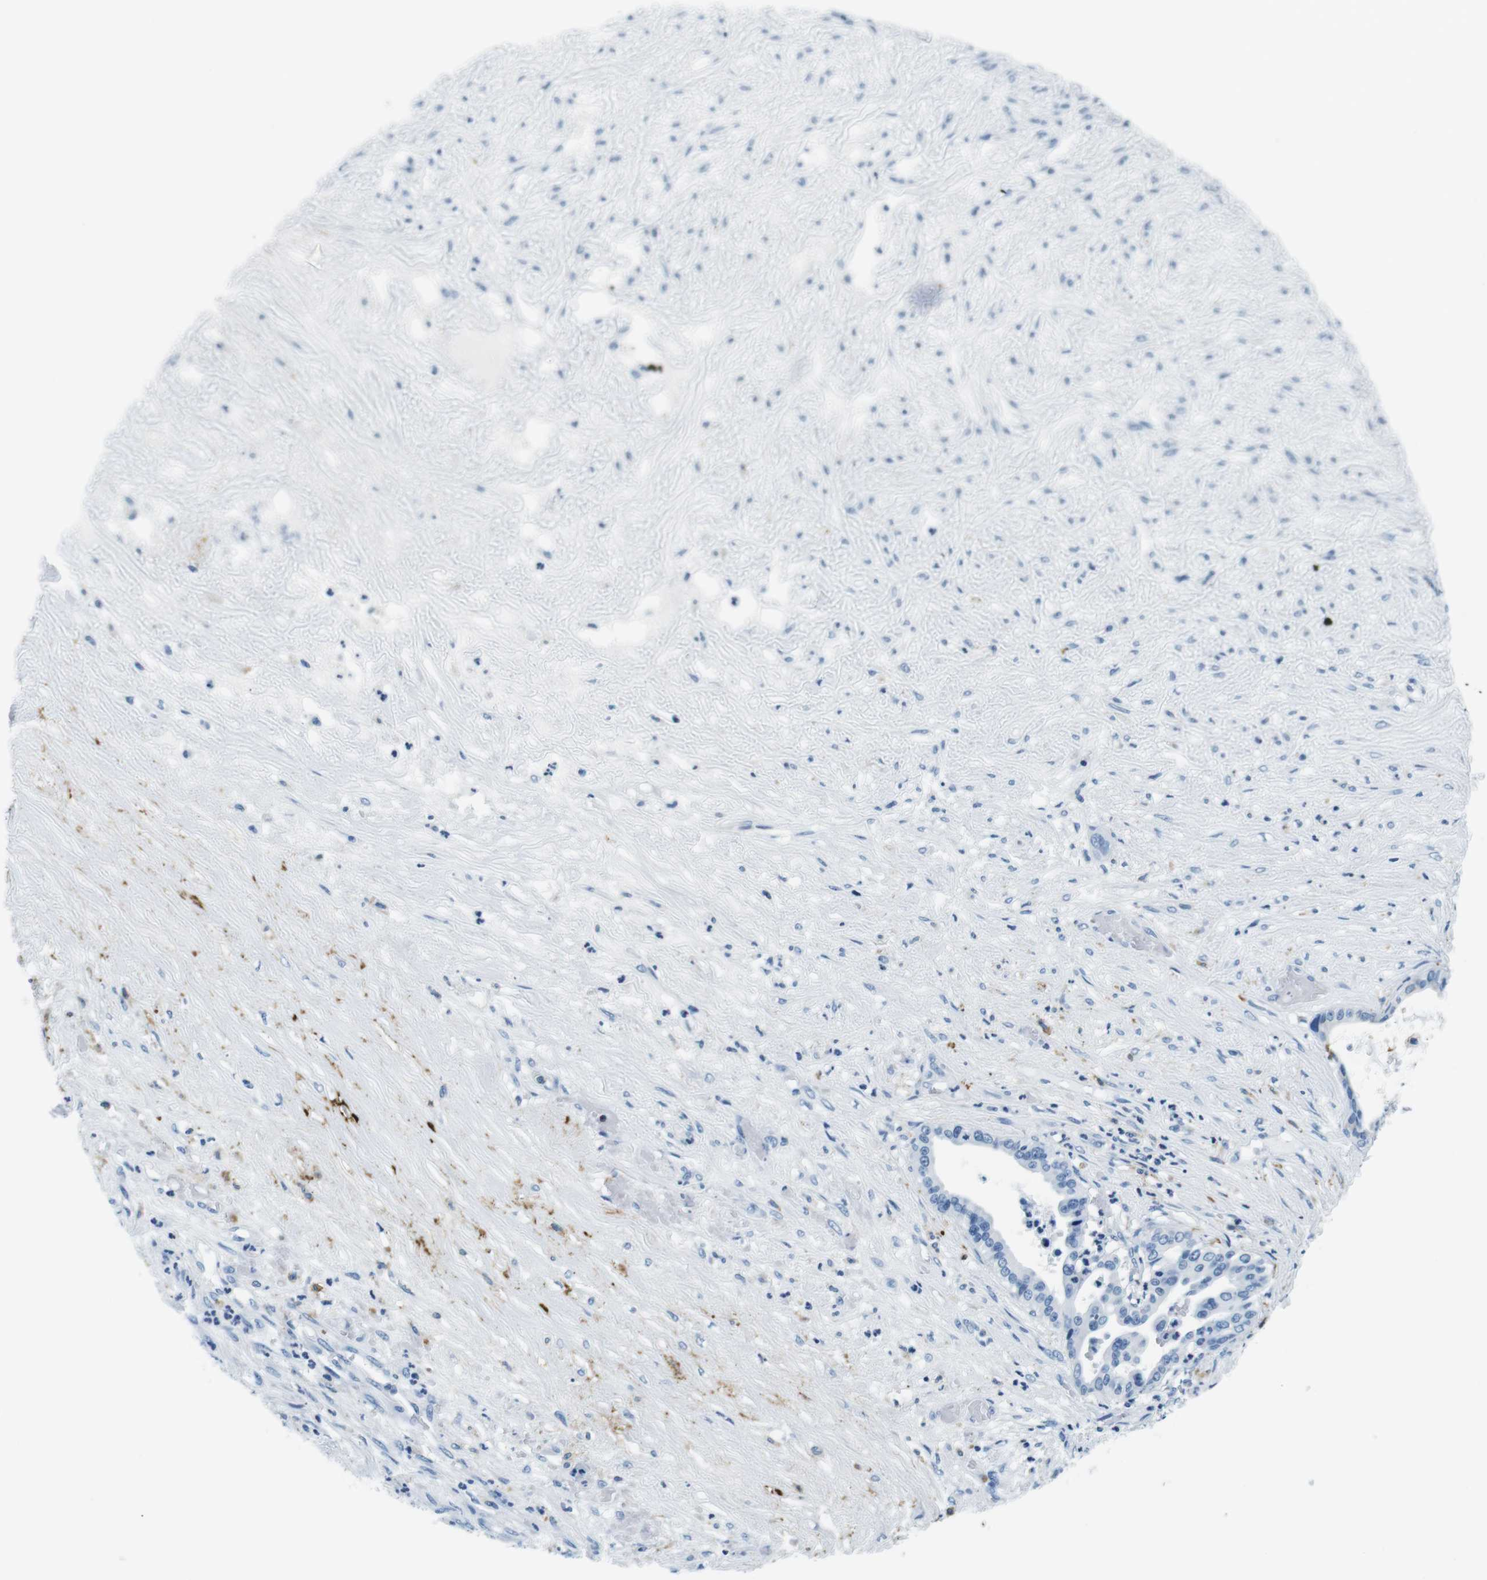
{"staining": {"intensity": "negative", "quantity": "none", "location": "none"}, "tissue": "liver cancer", "cell_type": "Tumor cells", "image_type": "cancer", "snomed": [{"axis": "morphology", "description": "Cholangiocarcinoma"}, {"axis": "topography", "description": "Liver"}], "caption": "An immunohistochemistry micrograph of liver cancer is shown. There is no staining in tumor cells of liver cancer.", "gene": "HLA-DRB1", "patient": {"sex": "female", "age": 61}}